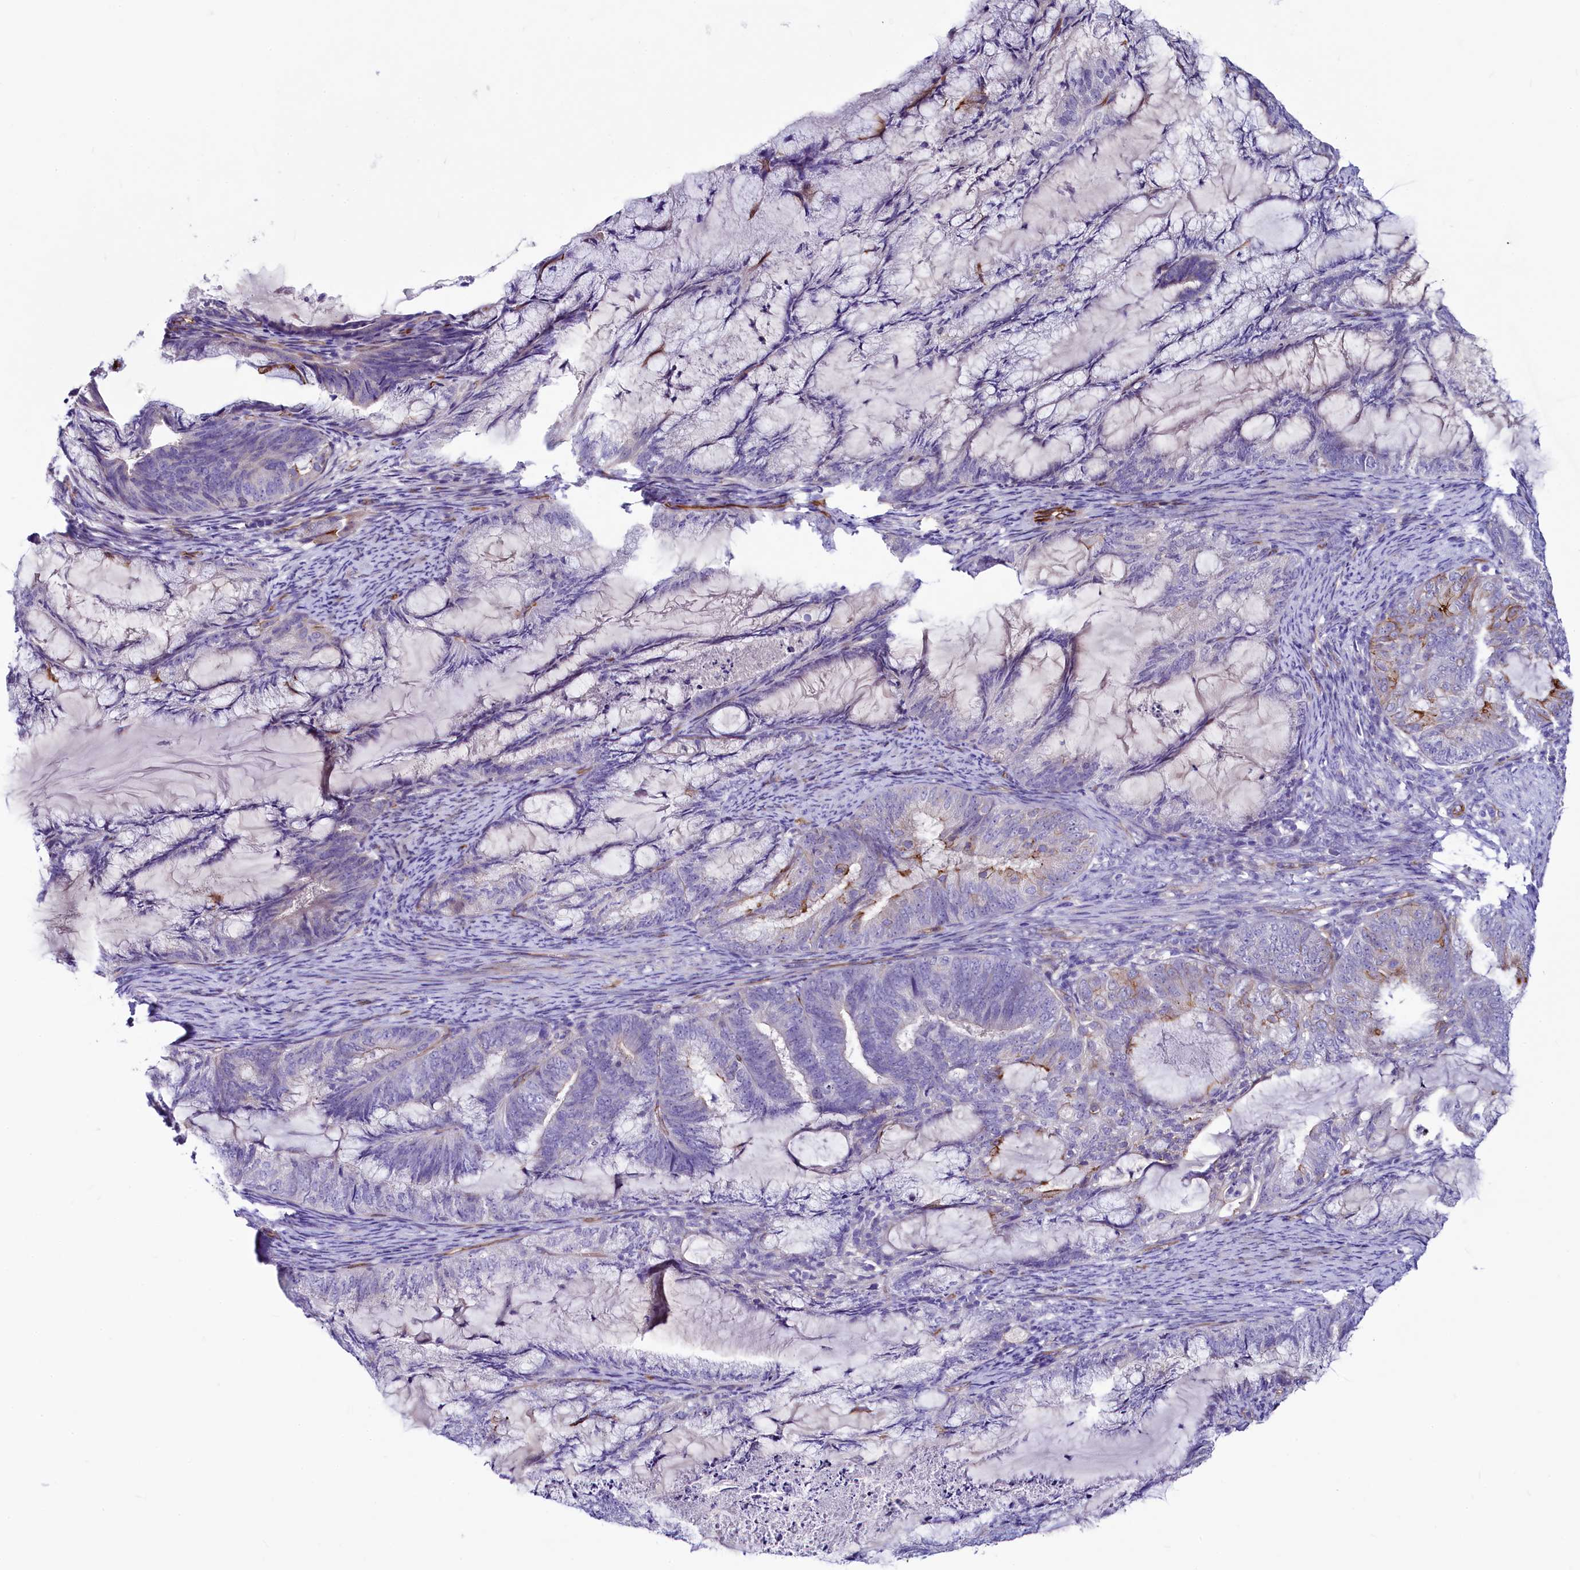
{"staining": {"intensity": "negative", "quantity": "none", "location": "none"}, "tissue": "endometrial cancer", "cell_type": "Tumor cells", "image_type": "cancer", "snomed": [{"axis": "morphology", "description": "Adenocarcinoma, NOS"}, {"axis": "topography", "description": "Endometrium"}], "caption": "Immunohistochemistry micrograph of neoplastic tissue: endometrial adenocarcinoma stained with DAB demonstrates no significant protein expression in tumor cells.", "gene": "SLF1", "patient": {"sex": "female", "age": 86}}